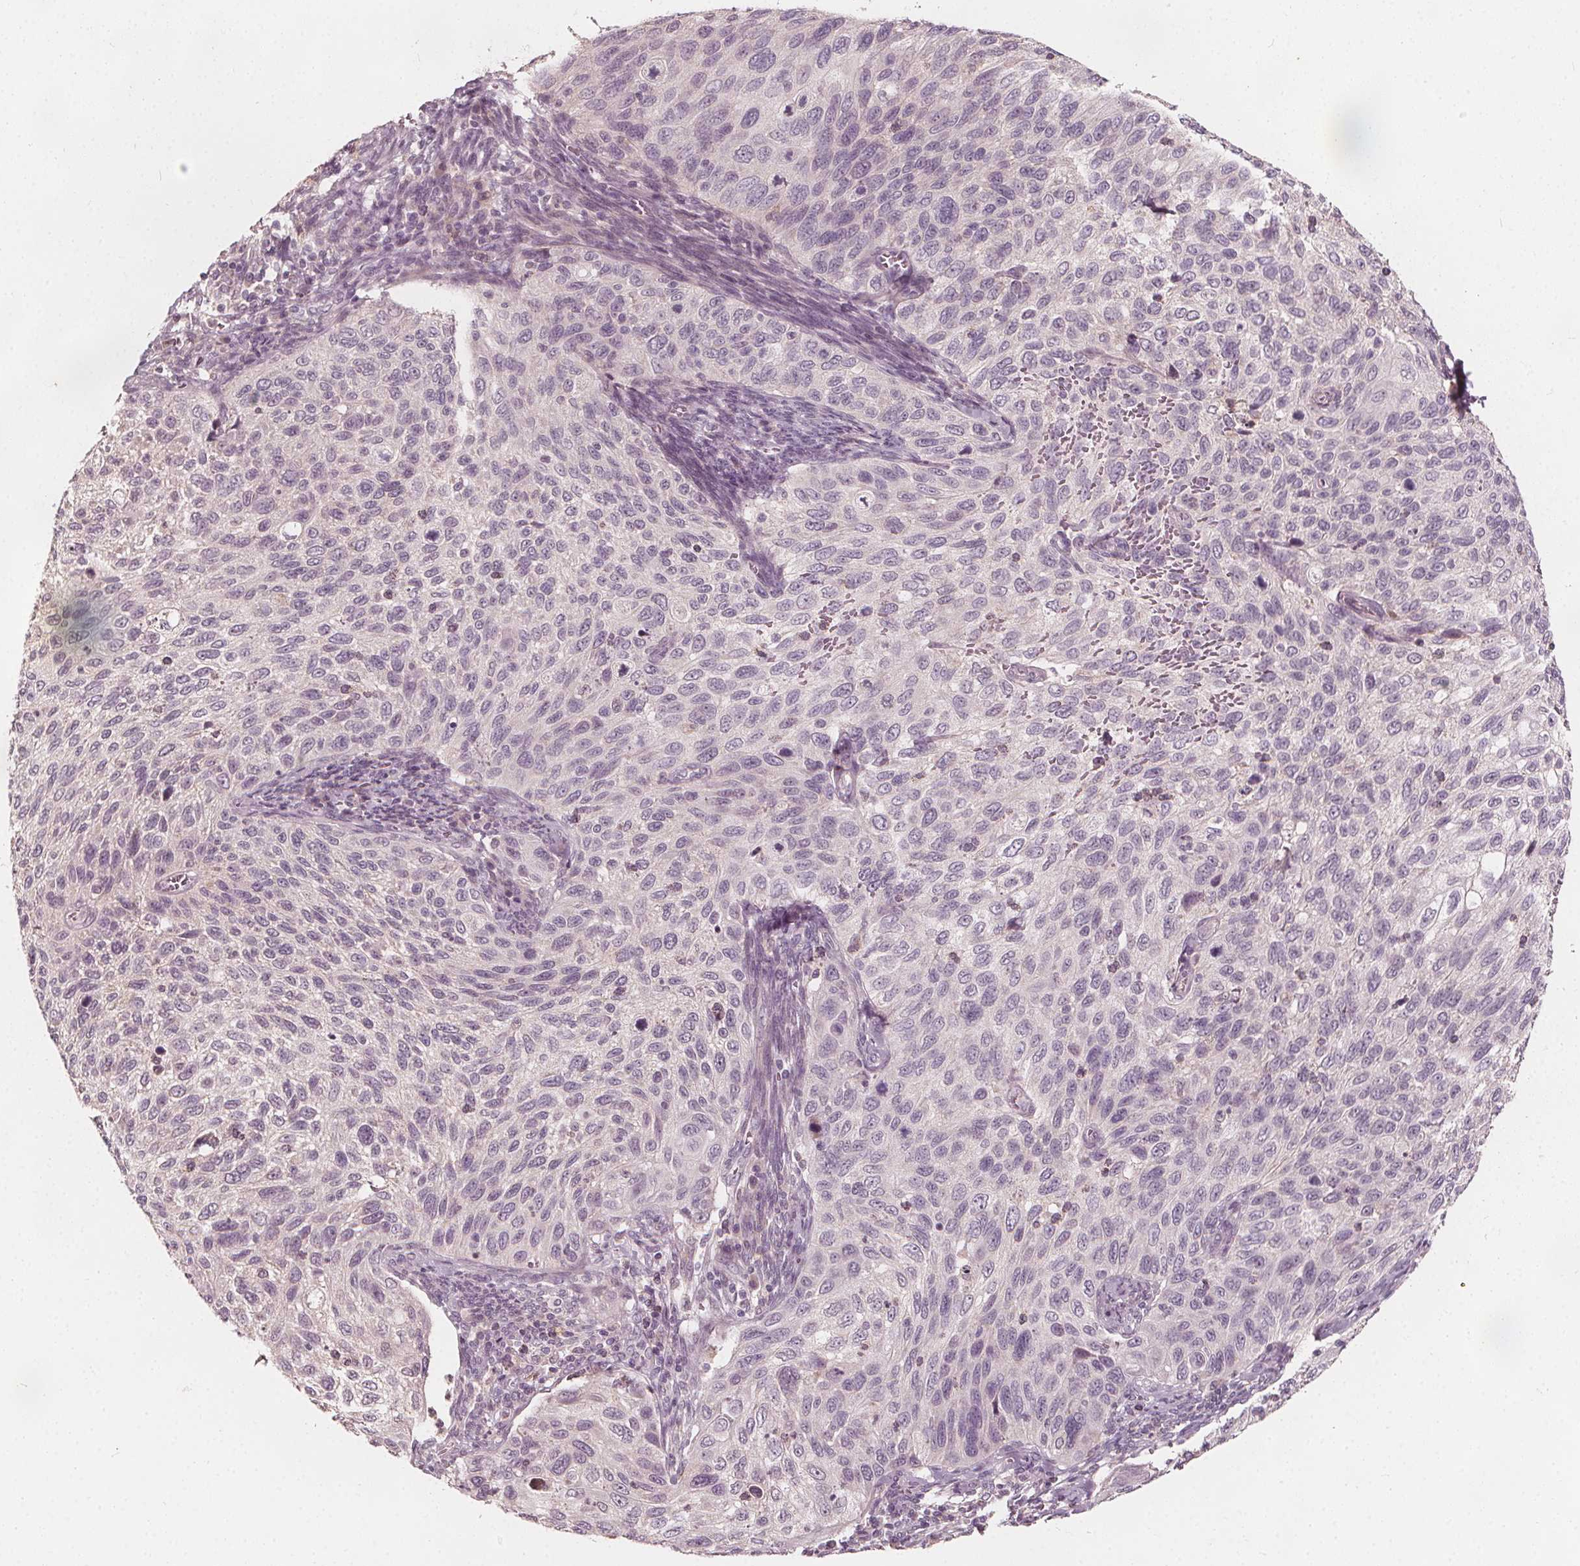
{"staining": {"intensity": "negative", "quantity": "none", "location": "none"}, "tissue": "cervical cancer", "cell_type": "Tumor cells", "image_type": "cancer", "snomed": [{"axis": "morphology", "description": "Squamous cell carcinoma, NOS"}, {"axis": "topography", "description": "Cervix"}], "caption": "A high-resolution photomicrograph shows immunohistochemistry staining of cervical squamous cell carcinoma, which displays no significant expression in tumor cells. (Immunohistochemistry, brightfield microscopy, high magnification).", "gene": "NPC1L1", "patient": {"sex": "female", "age": 70}}